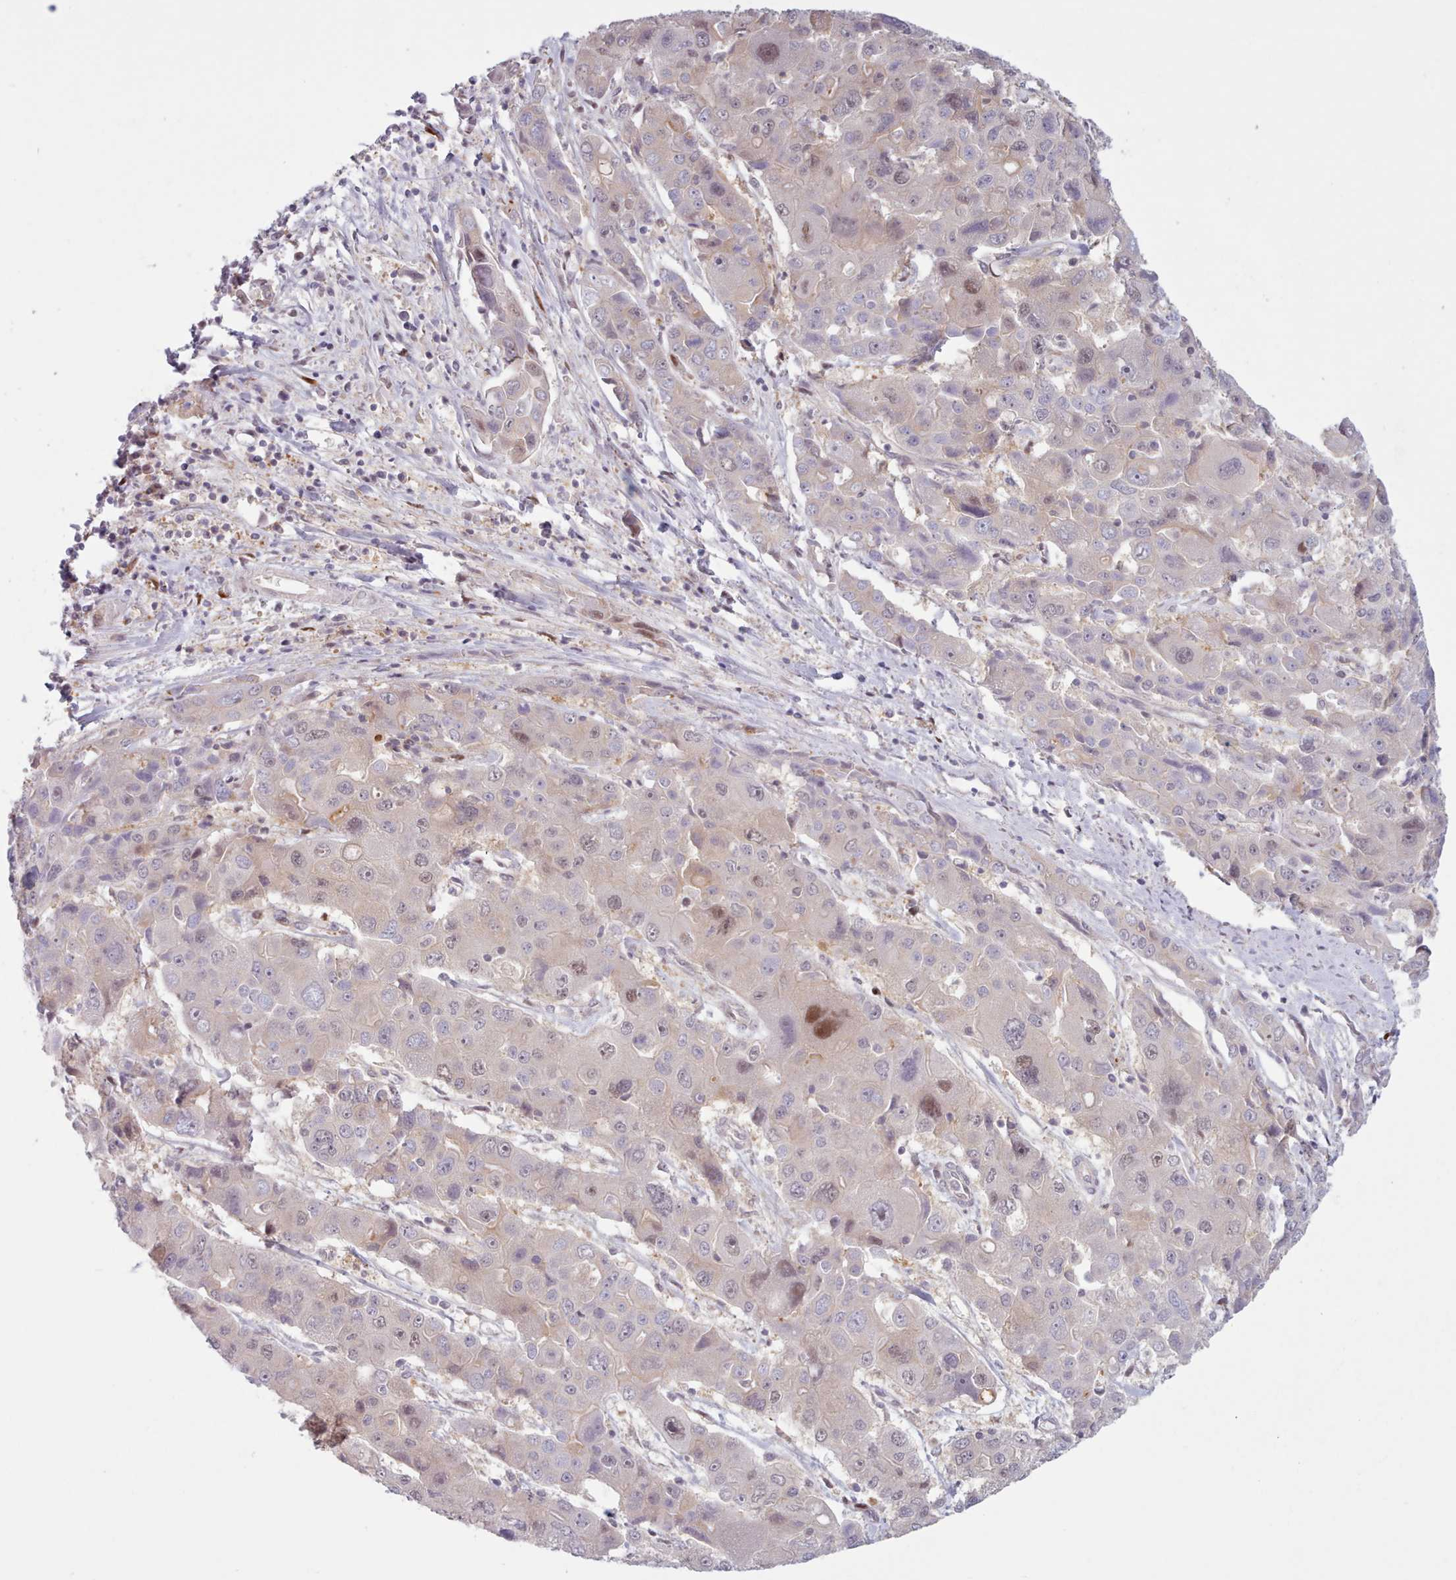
{"staining": {"intensity": "moderate", "quantity": "<25%", "location": "nuclear"}, "tissue": "liver cancer", "cell_type": "Tumor cells", "image_type": "cancer", "snomed": [{"axis": "morphology", "description": "Cholangiocarcinoma"}, {"axis": "topography", "description": "Liver"}], "caption": "Liver cholangiocarcinoma tissue demonstrates moderate nuclear positivity in approximately <25% of tumor cells, visualized by immunohistochemistry.", "gene": "KBTBD7", "patient": {"sex": "male", "age": 67}}